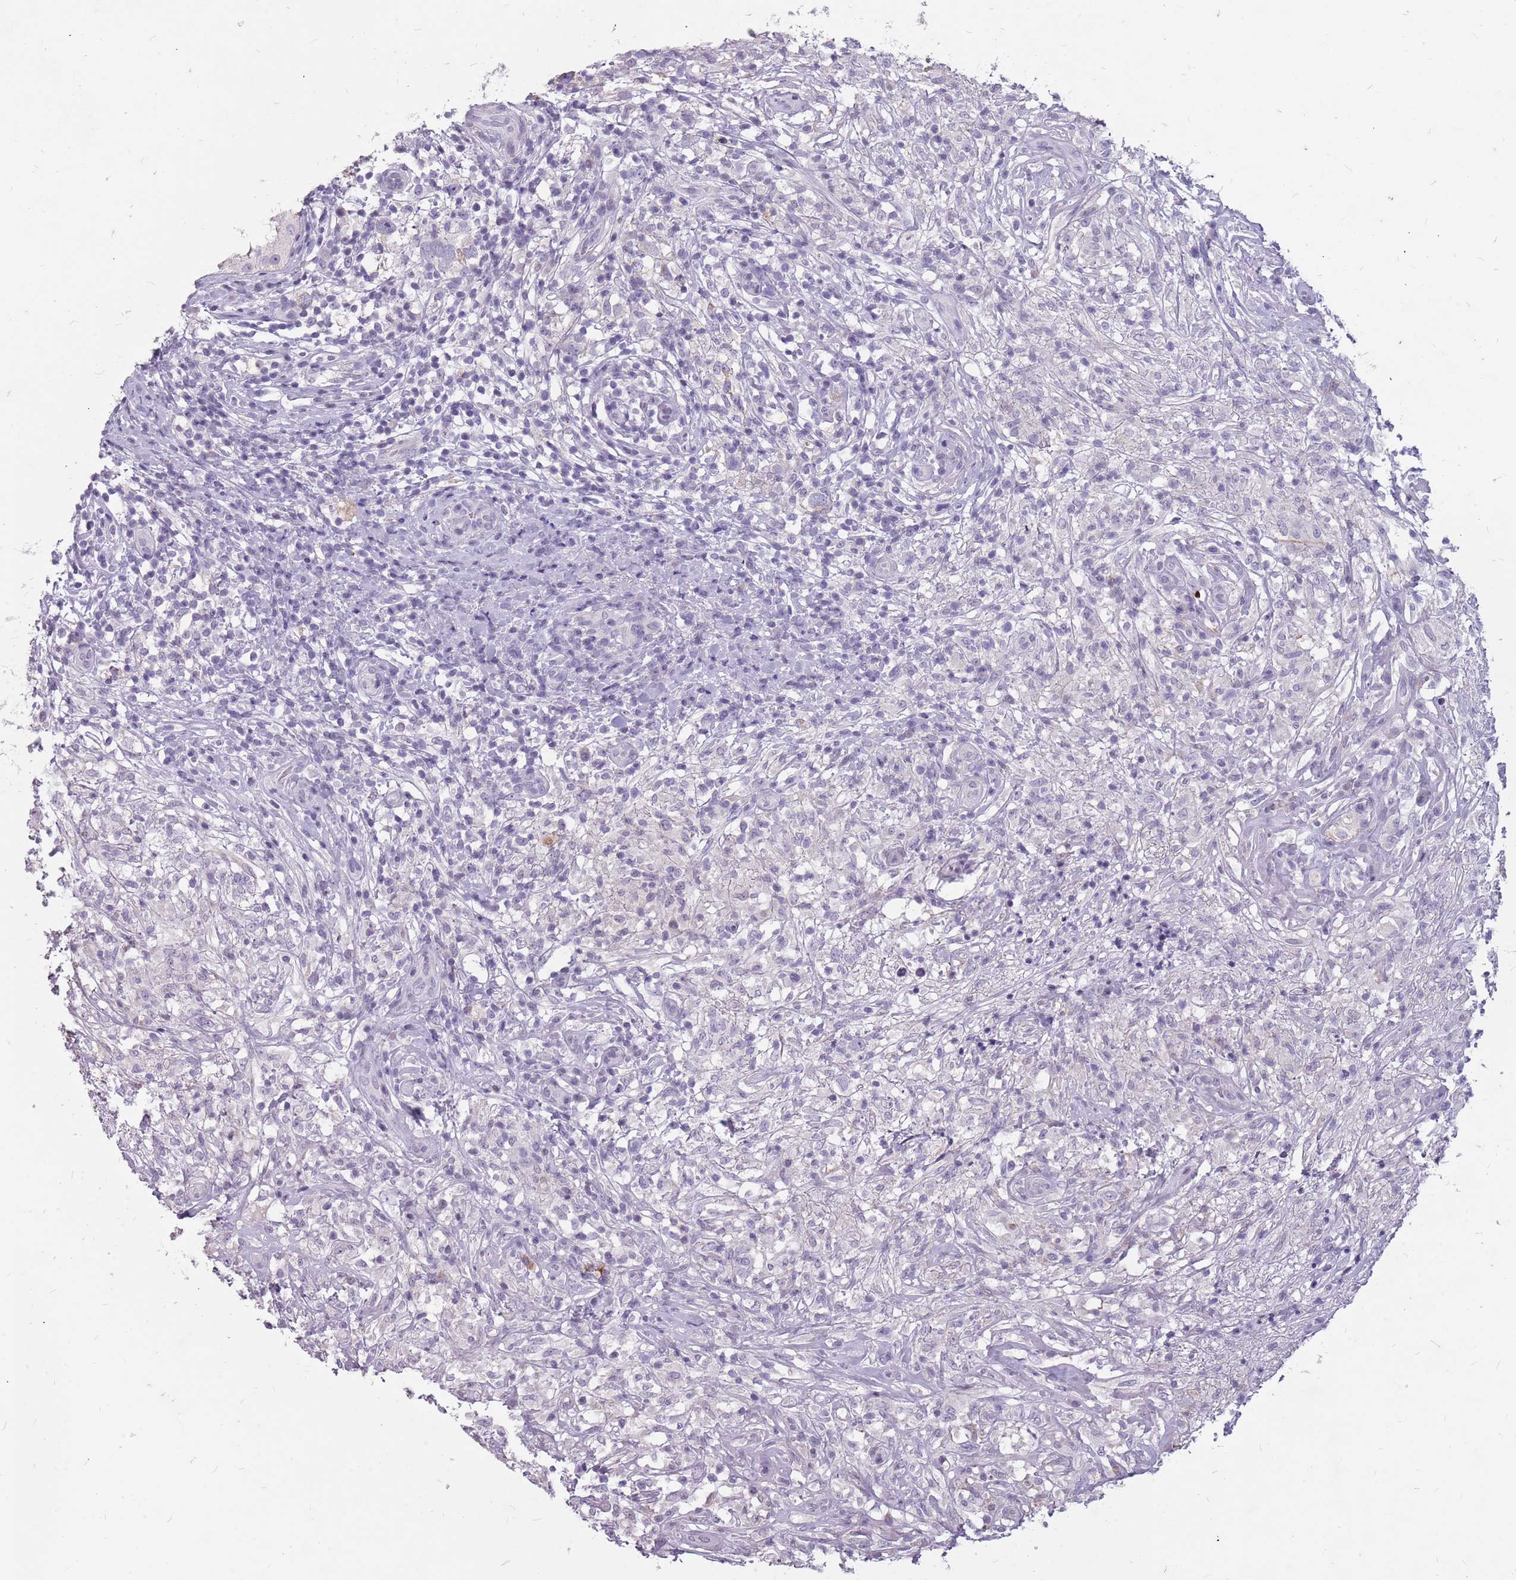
{"staining": {"intensity": "negative", "quantity": "none", "location": "none"}, "tissue": "testis cancer", "cell_type": "Tumor cells", "image_type": "cancer", "snomed": [{"axis": "morphology", "description": "Seminoma, NOS"}, {"axis": "topography", "description": "Testis"}], "caption": "A high-resolution photomicrograph shows immunohistochemistry staining of testis seminoma, which displays no significant expression in tumor cells.", "gene": "NEK6", "patient": {"sex": "male", "age": 49}}